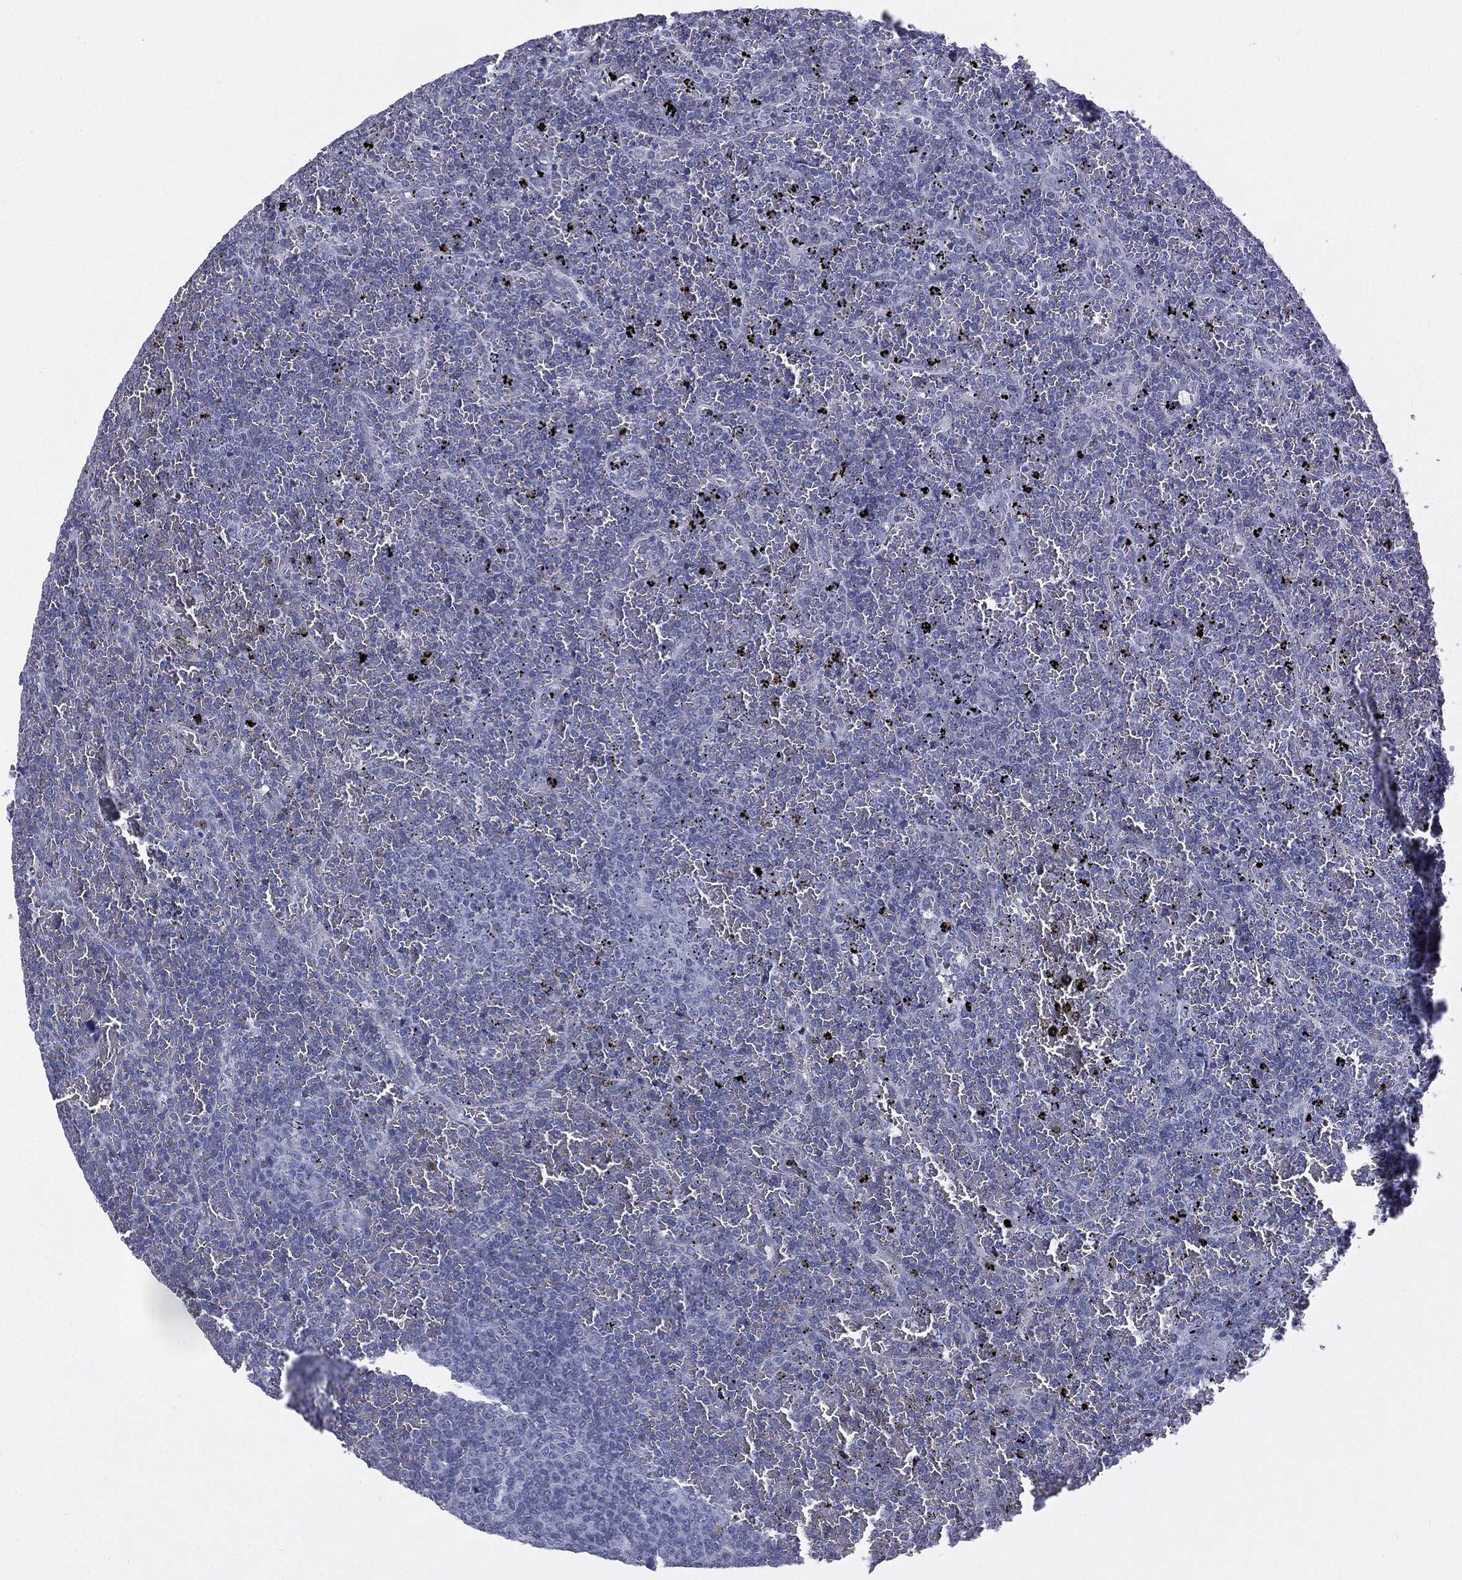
{"staining": {"intensity": "negative", "quantity": "none", "location": "none"}, "tissue": "lymphoma", "cell_type": "Tumor cells", "image_type": "cancer", "snomed": [{"axis": "morphology", "description": "Malignant lymphoma, non-Hodgkin's type, Low grade"}, {"axis": "topography", "description": "Spleen"}], "caption": "The micrograph demonstrates no staining of tumor cells in low-grade malignant lymphoma, non-Hodgkin's type.", "gene": "TPO", "patient": {"sex": "female", "age": 77}}